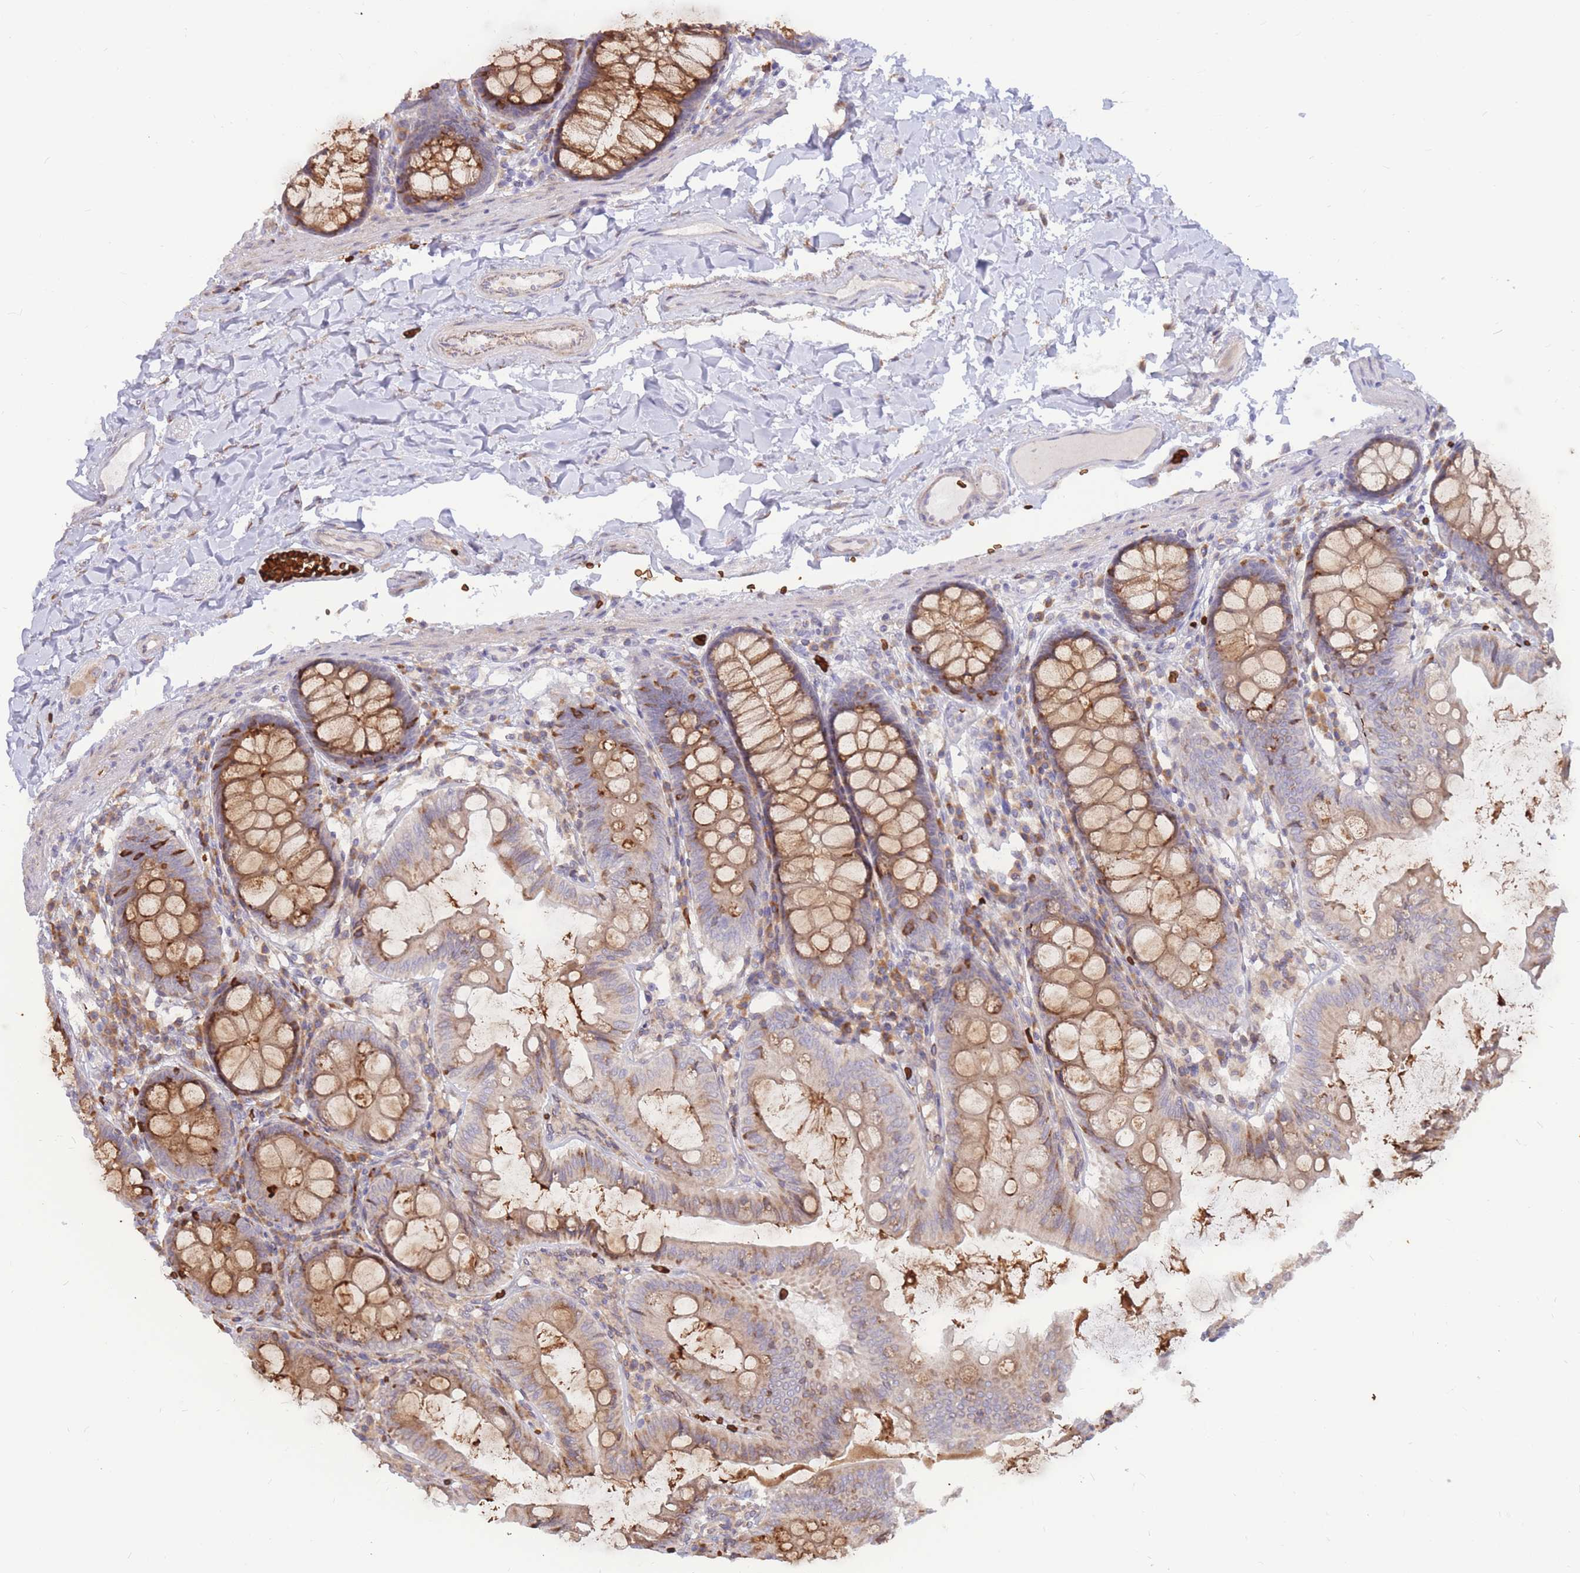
{"staining": {"intensity": "negative", "quantity": "none", "location": "none"}, "tissue": "colon", "cell_type": "Endothelial cells", "image_type": "normal", "snomed": [{"axis": "morphology", "description": "Normal tissue, NOS"}, {"axis": "topography", "description": "Colon"}], "caption": "The image shows no significant expression in endothelial cells of colon. The staining was performed using DAB to visualize the protein expression in brown, while the nuclei were stained in blue with hematoxylin (Magnification: 20x).", "gene": "ATP10D", "patient": {"sex": "male", "age": 84}}